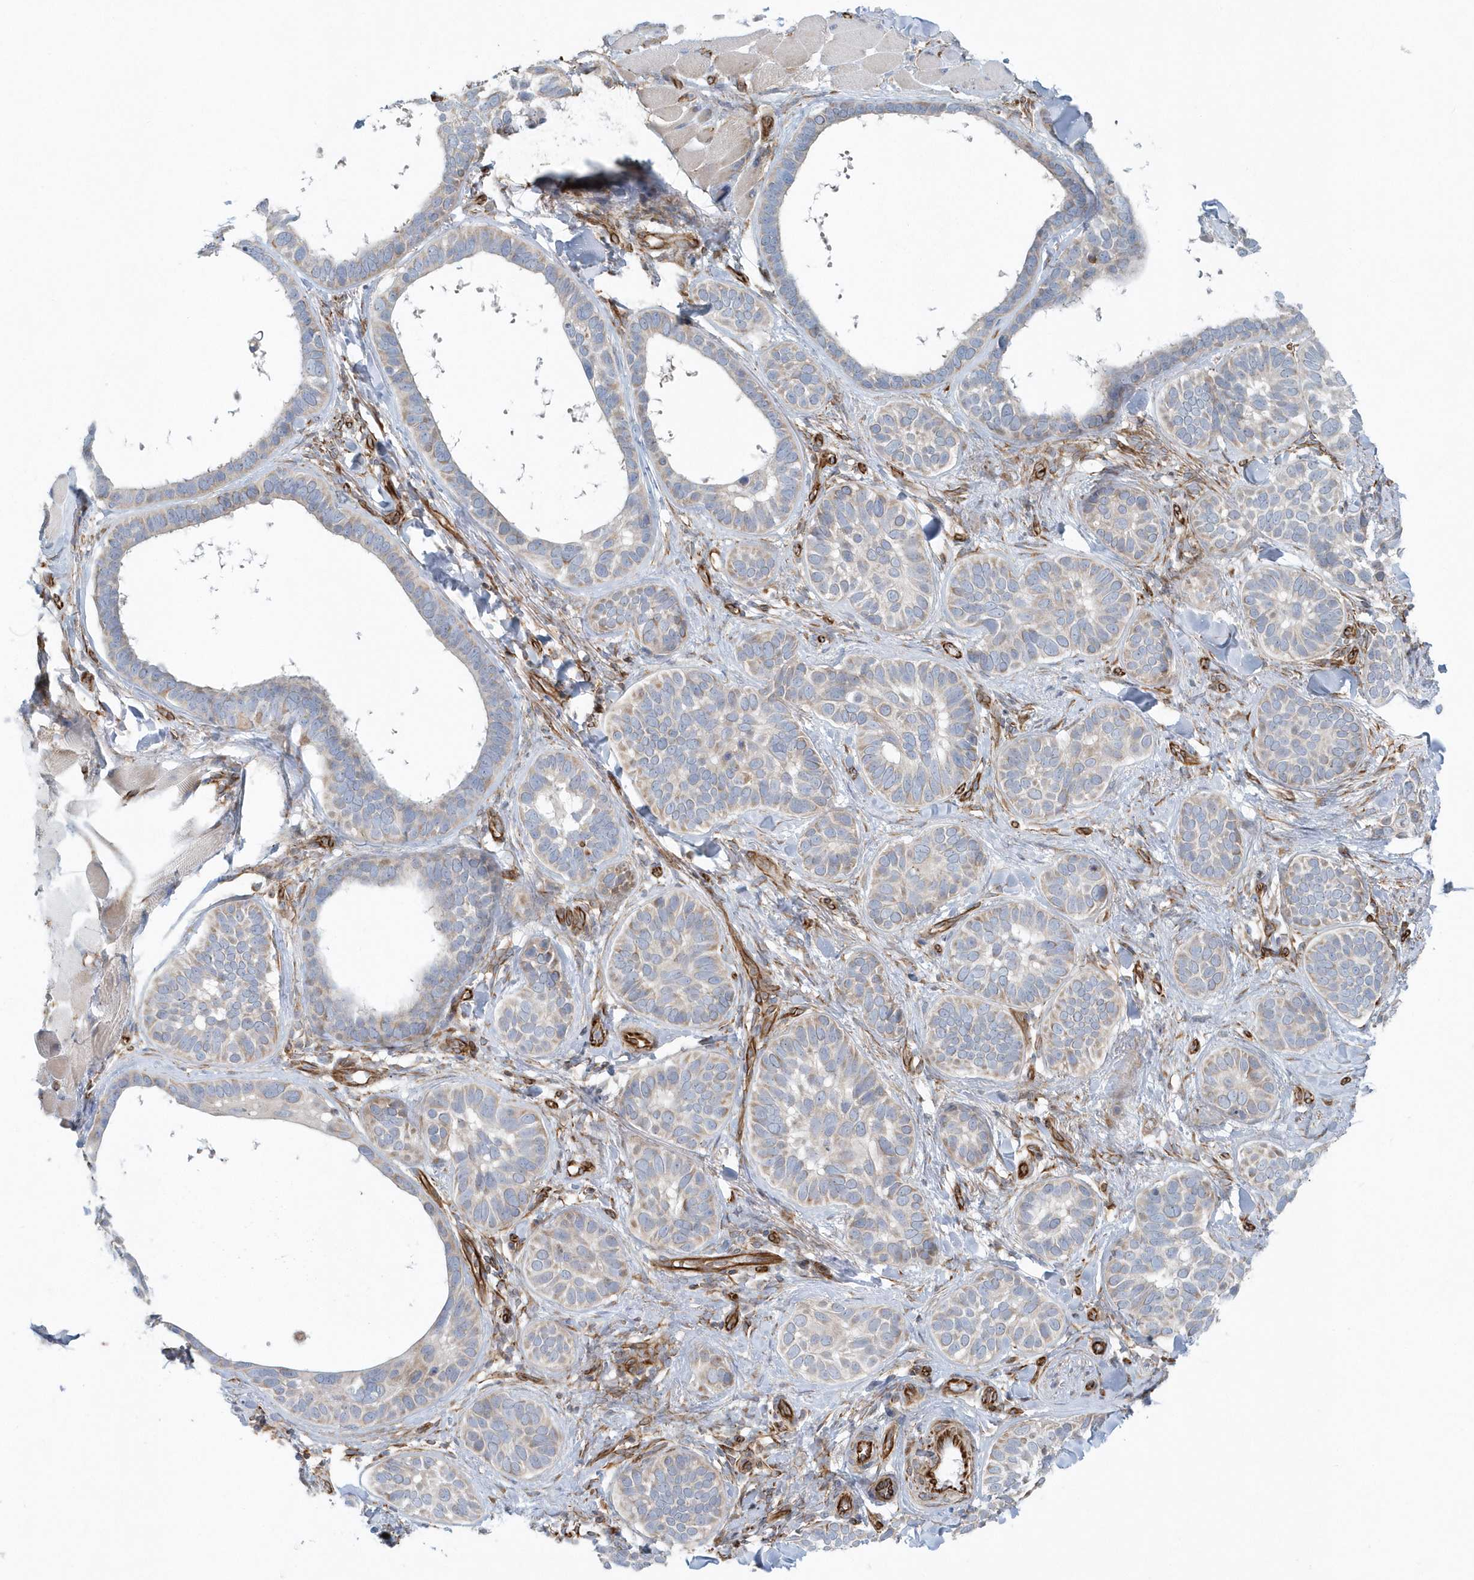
{"staining": {"intensity": "weak", "quantity": "<25%", "location": "cytoplasmic/membranous"}, "tissue": "skin cancer", "cell_type": "Tumor cells", "image_type": "cancer", "snomed": [{"axis": "morphology", "description": "Basal cell carcinoma"}, {"axis": "topography", "description": "Skin"}], "caption": "DAB (3,3'-diaminobenzidine) immunohistochemical staining of human skin cancer displays no significant positivity in tumor cells.", "gene": "GPR152", "patient": {"sex": "male", "age": 62}}